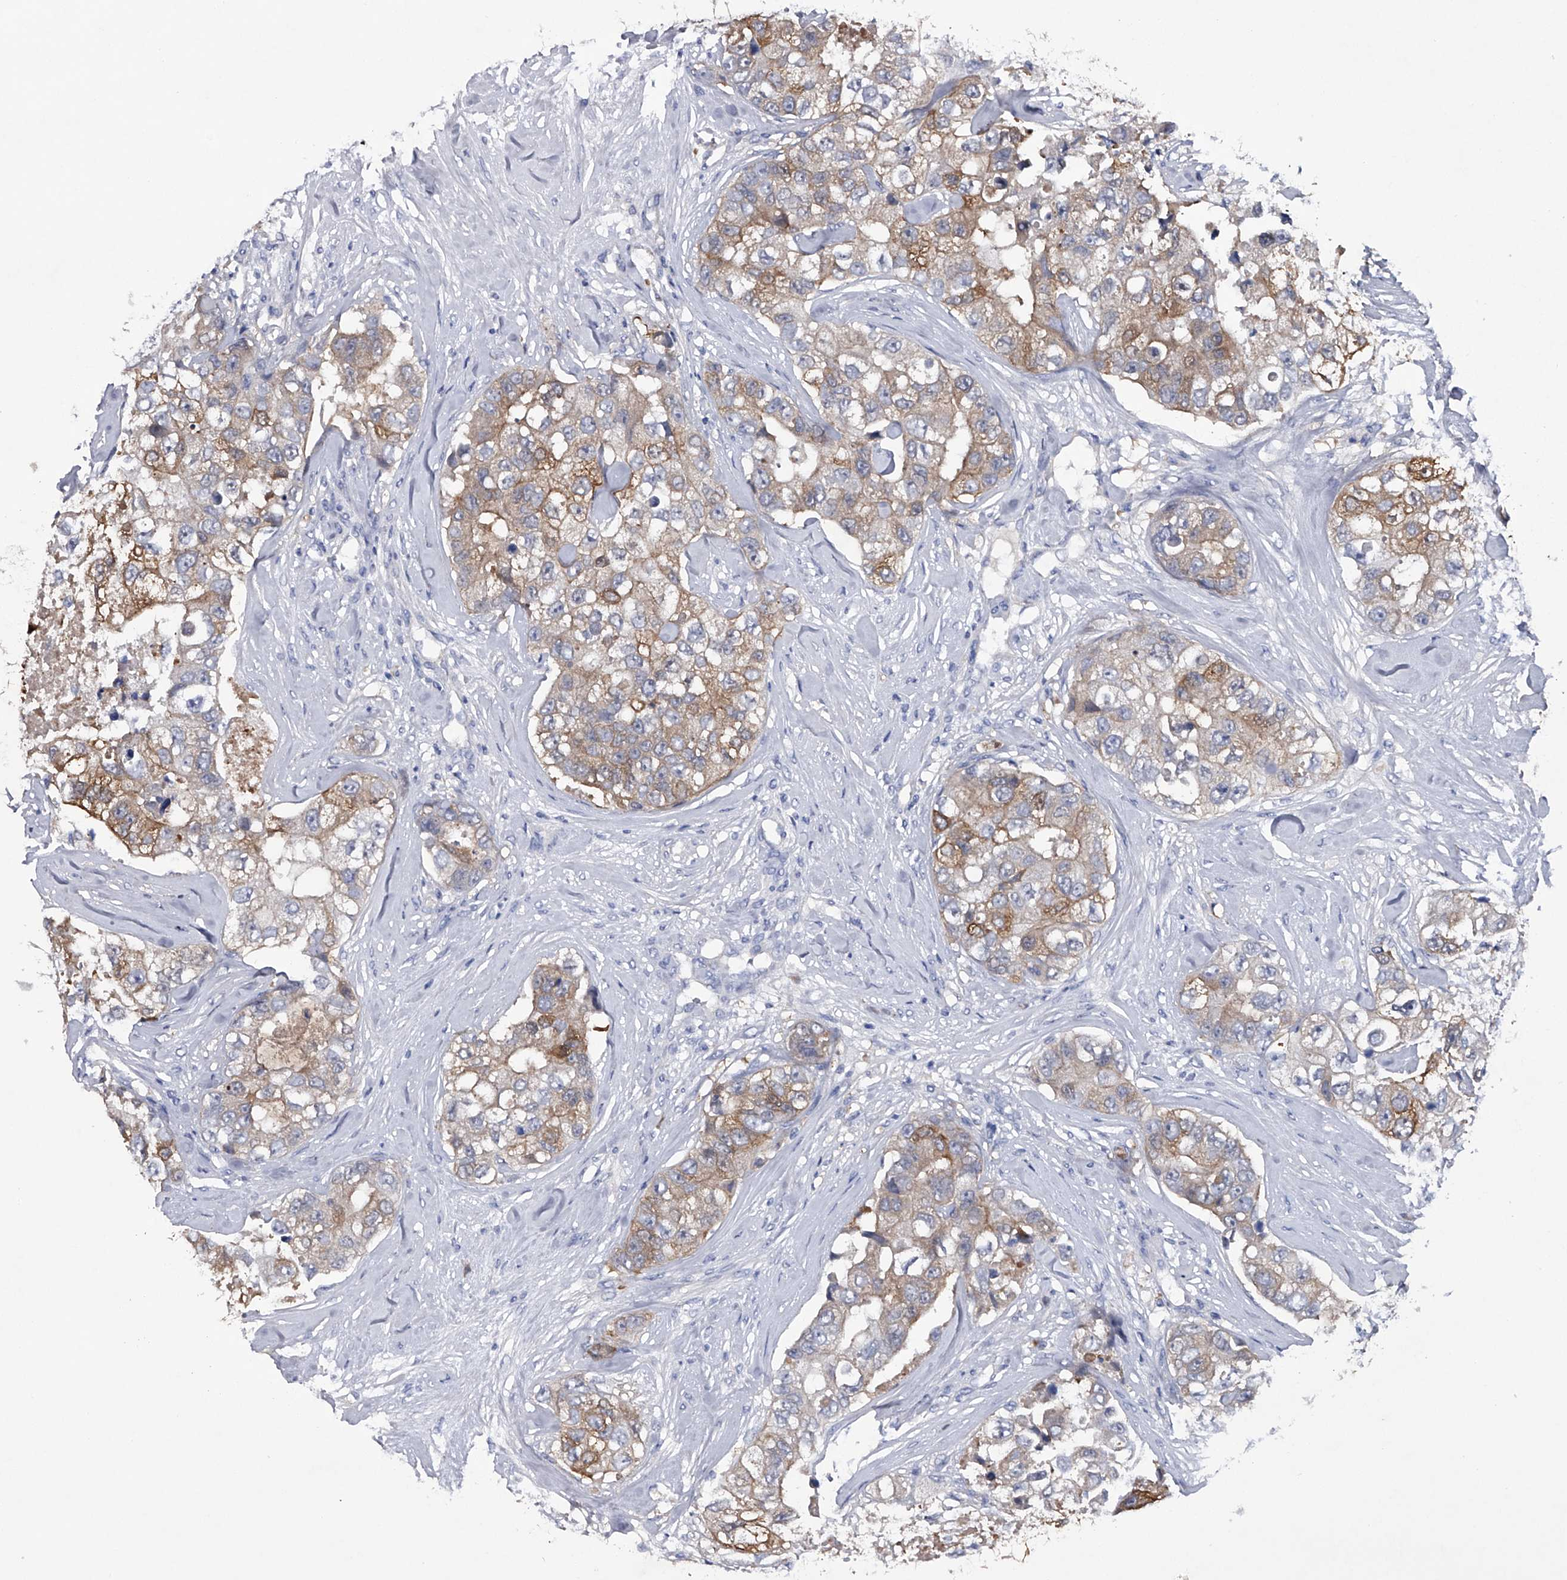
{"staining": {"intensity": "weak", "quantity": ">75%", "location": "cytoplasmic/membranous"}, "tissue": "breast cancer", "cell_type": "Tumor cells", "image_type": "cancer", "snomed": [{"axis": "morphology", "description": "Duct carcinoma"}, {"axis": "topography", "description": "Breast"}], "caption": "This micrograph demonstrates infiltrating ductal carcinoma (breast) stained with IHC to label a protein in brown. The cytoplasmic/membranous of tumor cells show weak positivity for the protein. Nuclei are counter-stained blue.", "gene": "ASNS", "patient": {"sex": "female", "age": 62}}